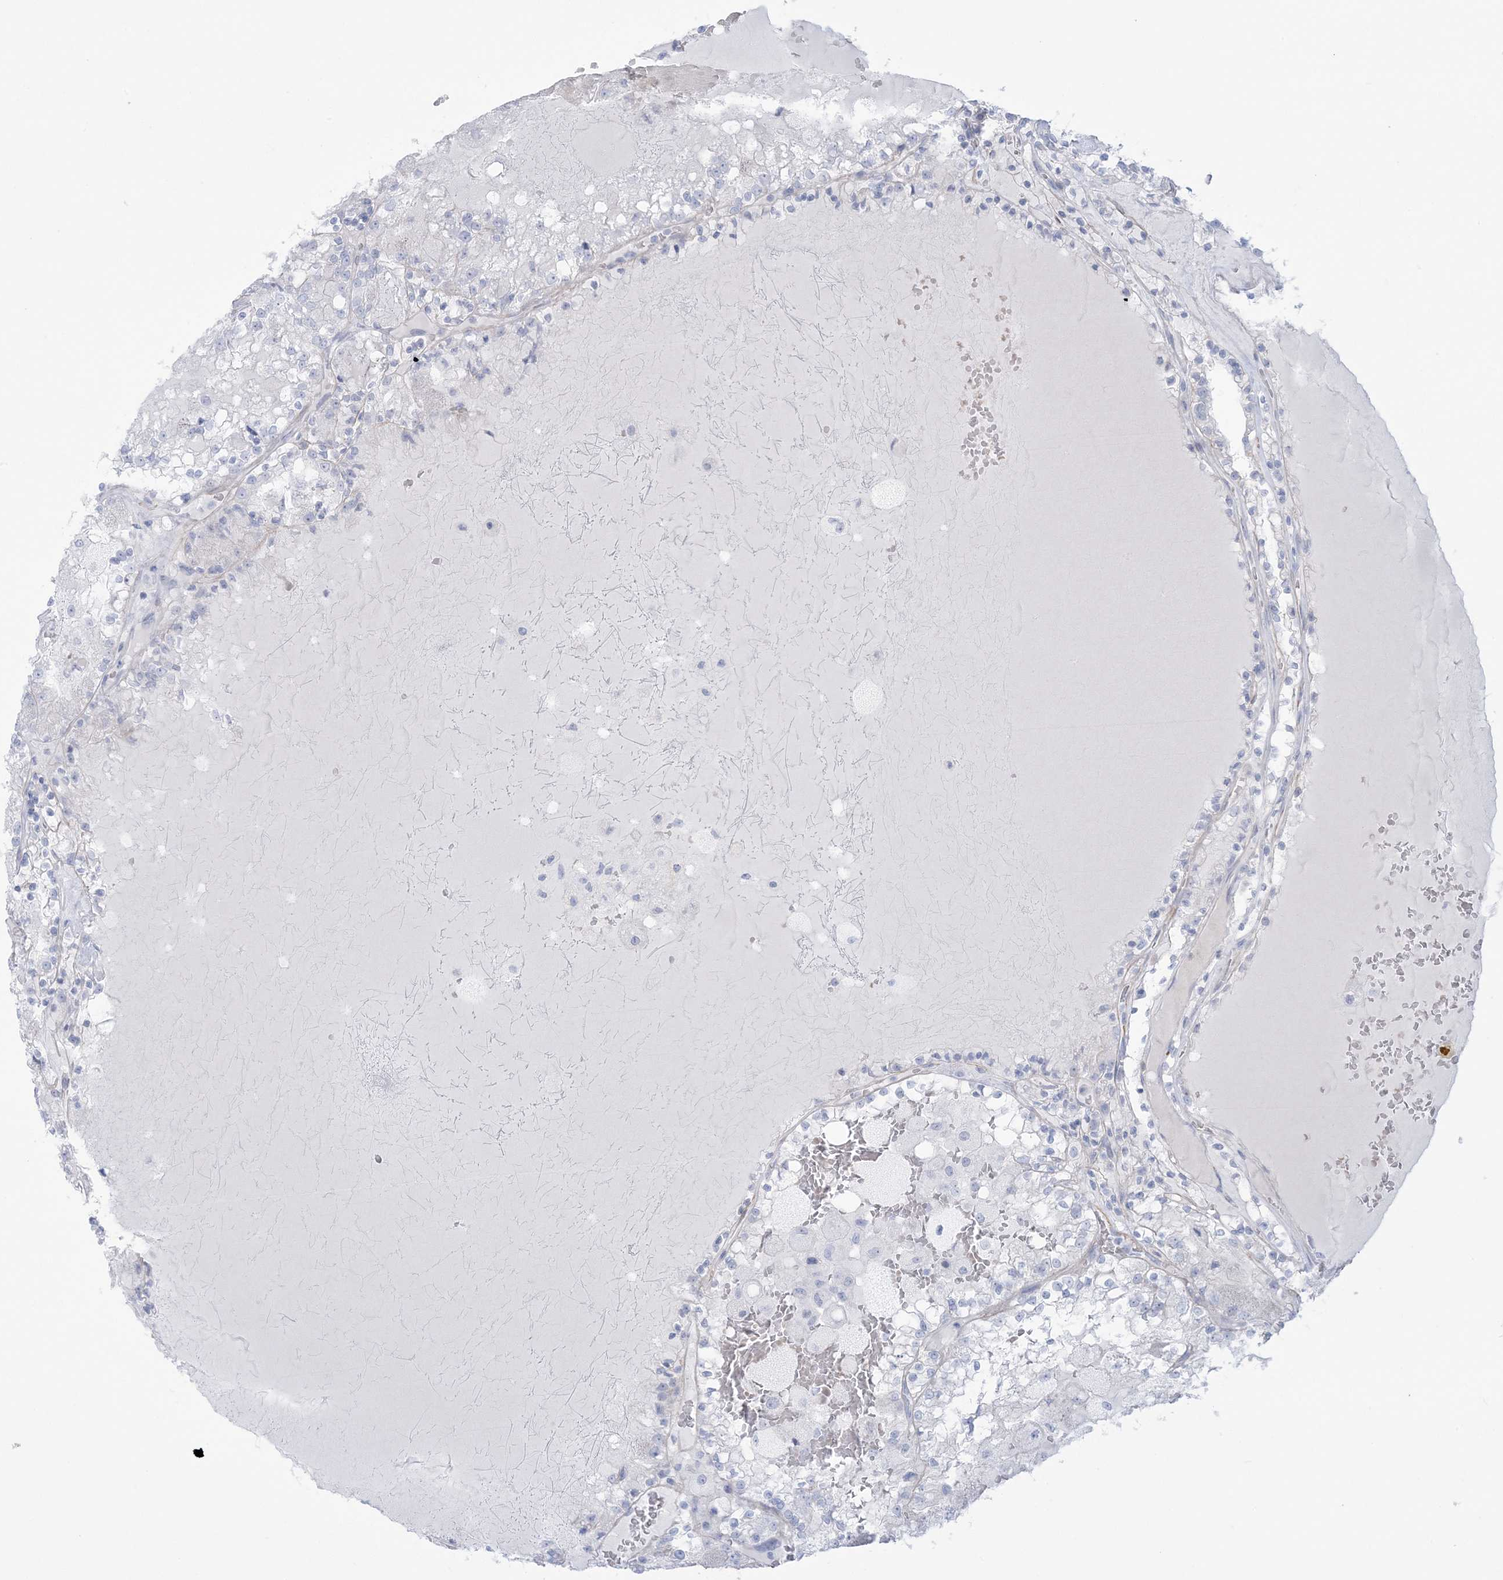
{"staining": {"intensity": "negative", "quantity": "none", "location": "none"}, "tissue": "renal cancer", "cell_type": "Tumor cells", "image_type": "cancer", "snomed": [{"axis": "morphology", "description": "Adenocarcinoma, NOS"}, {"axis": "topography", "description": "Kidney"}], "caption": "This is a micrograph of IHC staining of renal cancer, which shows no positivity in tumor cells.", "gene": "AGXT", "patient": {"sex": "female", "age": 56}}